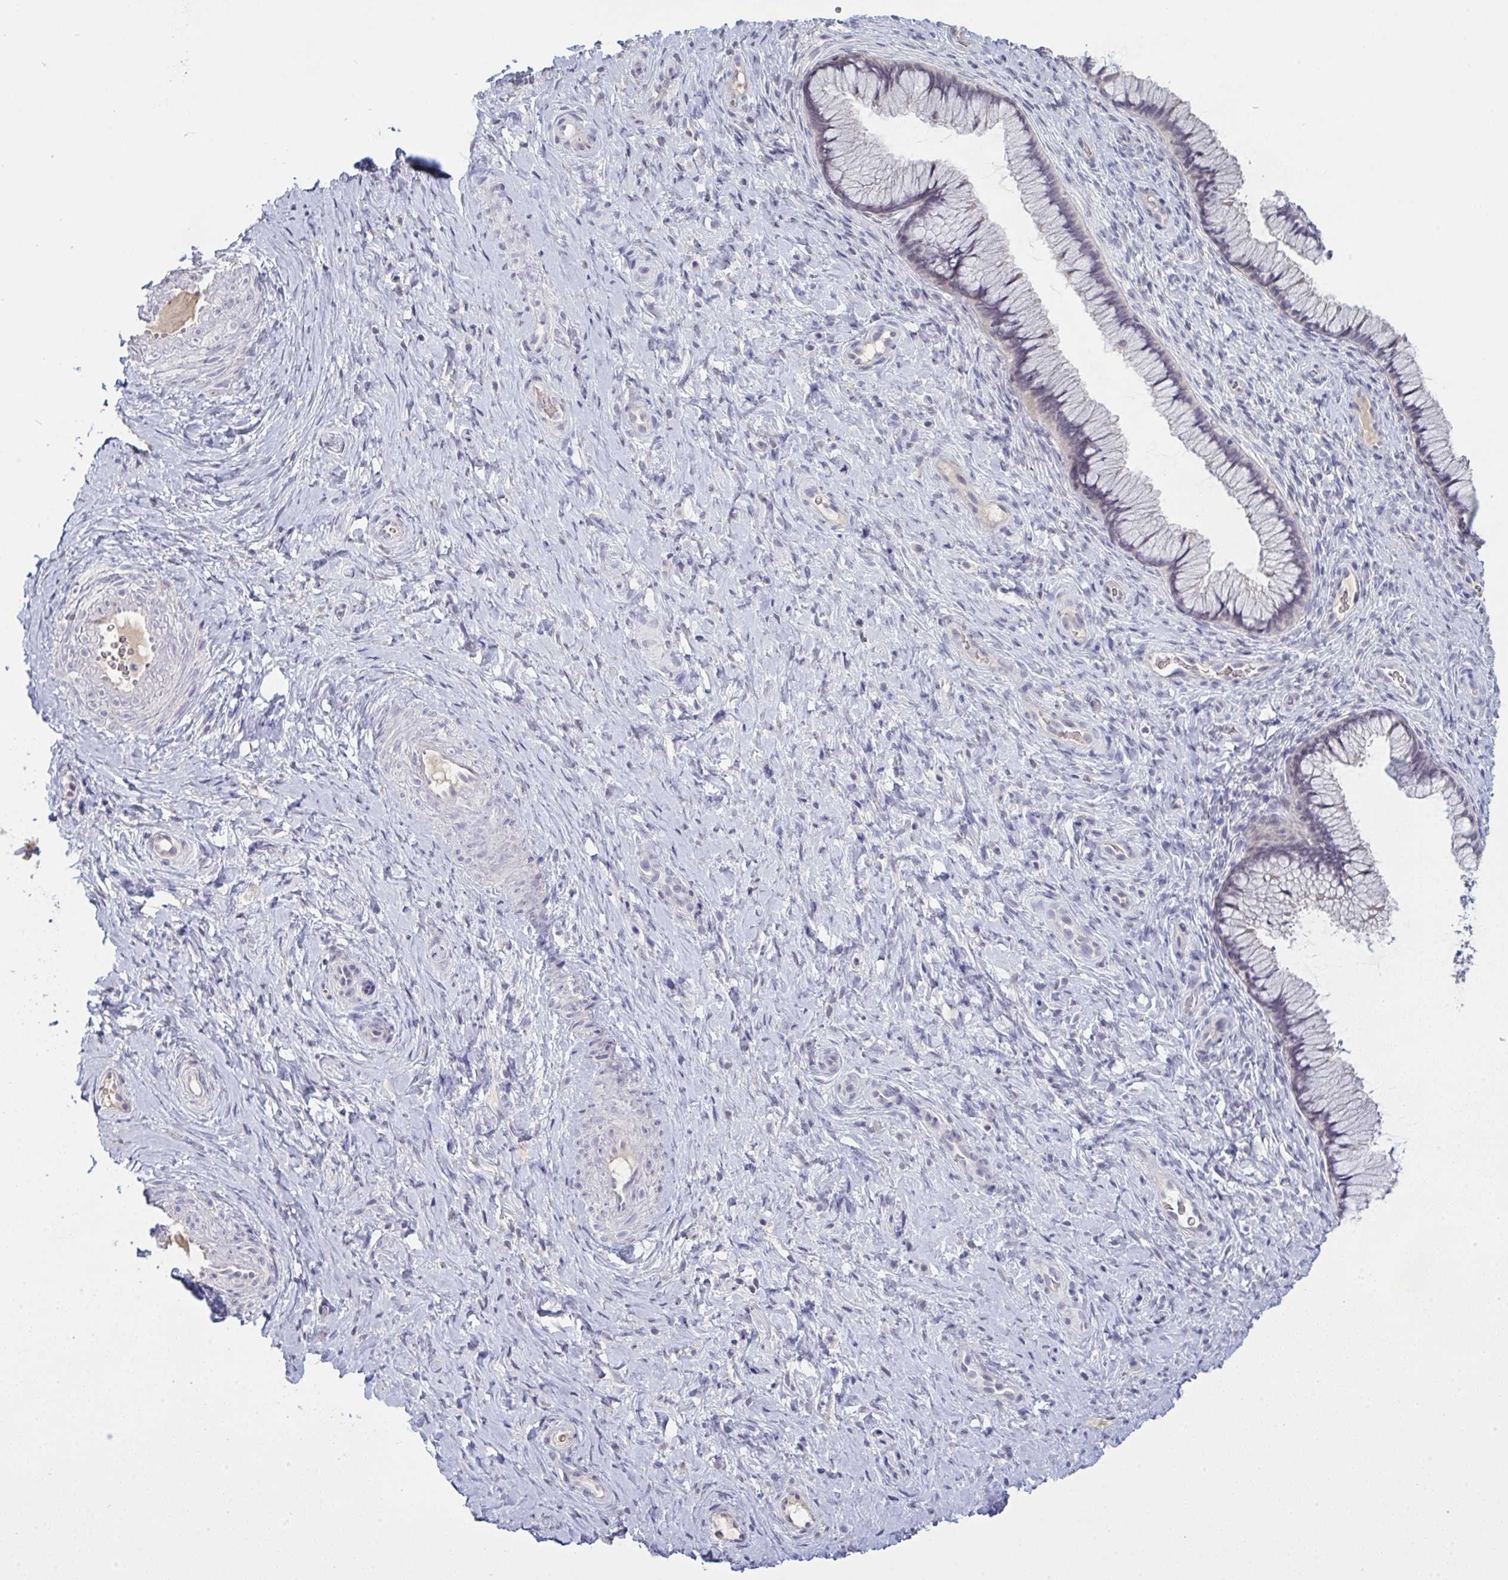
{"staining": {"intensity": "negative", "quantity": "none", "location": "none"}, "tissue": "cervix", "cell_type": "Glandular cells", "image_type": "normal", "snomed": [{"axis": "morphology", "description": "Normal tissue, NOS"}, {"axis": "topography", "description": "Cervix"}], "caption": "Image shows no protein expression in glandular cells of normal cervix. (IHC, brightfield microscopy, high magnification).", "gene": "ZNF784", "patient": {"sex": "female", "age": 34}}